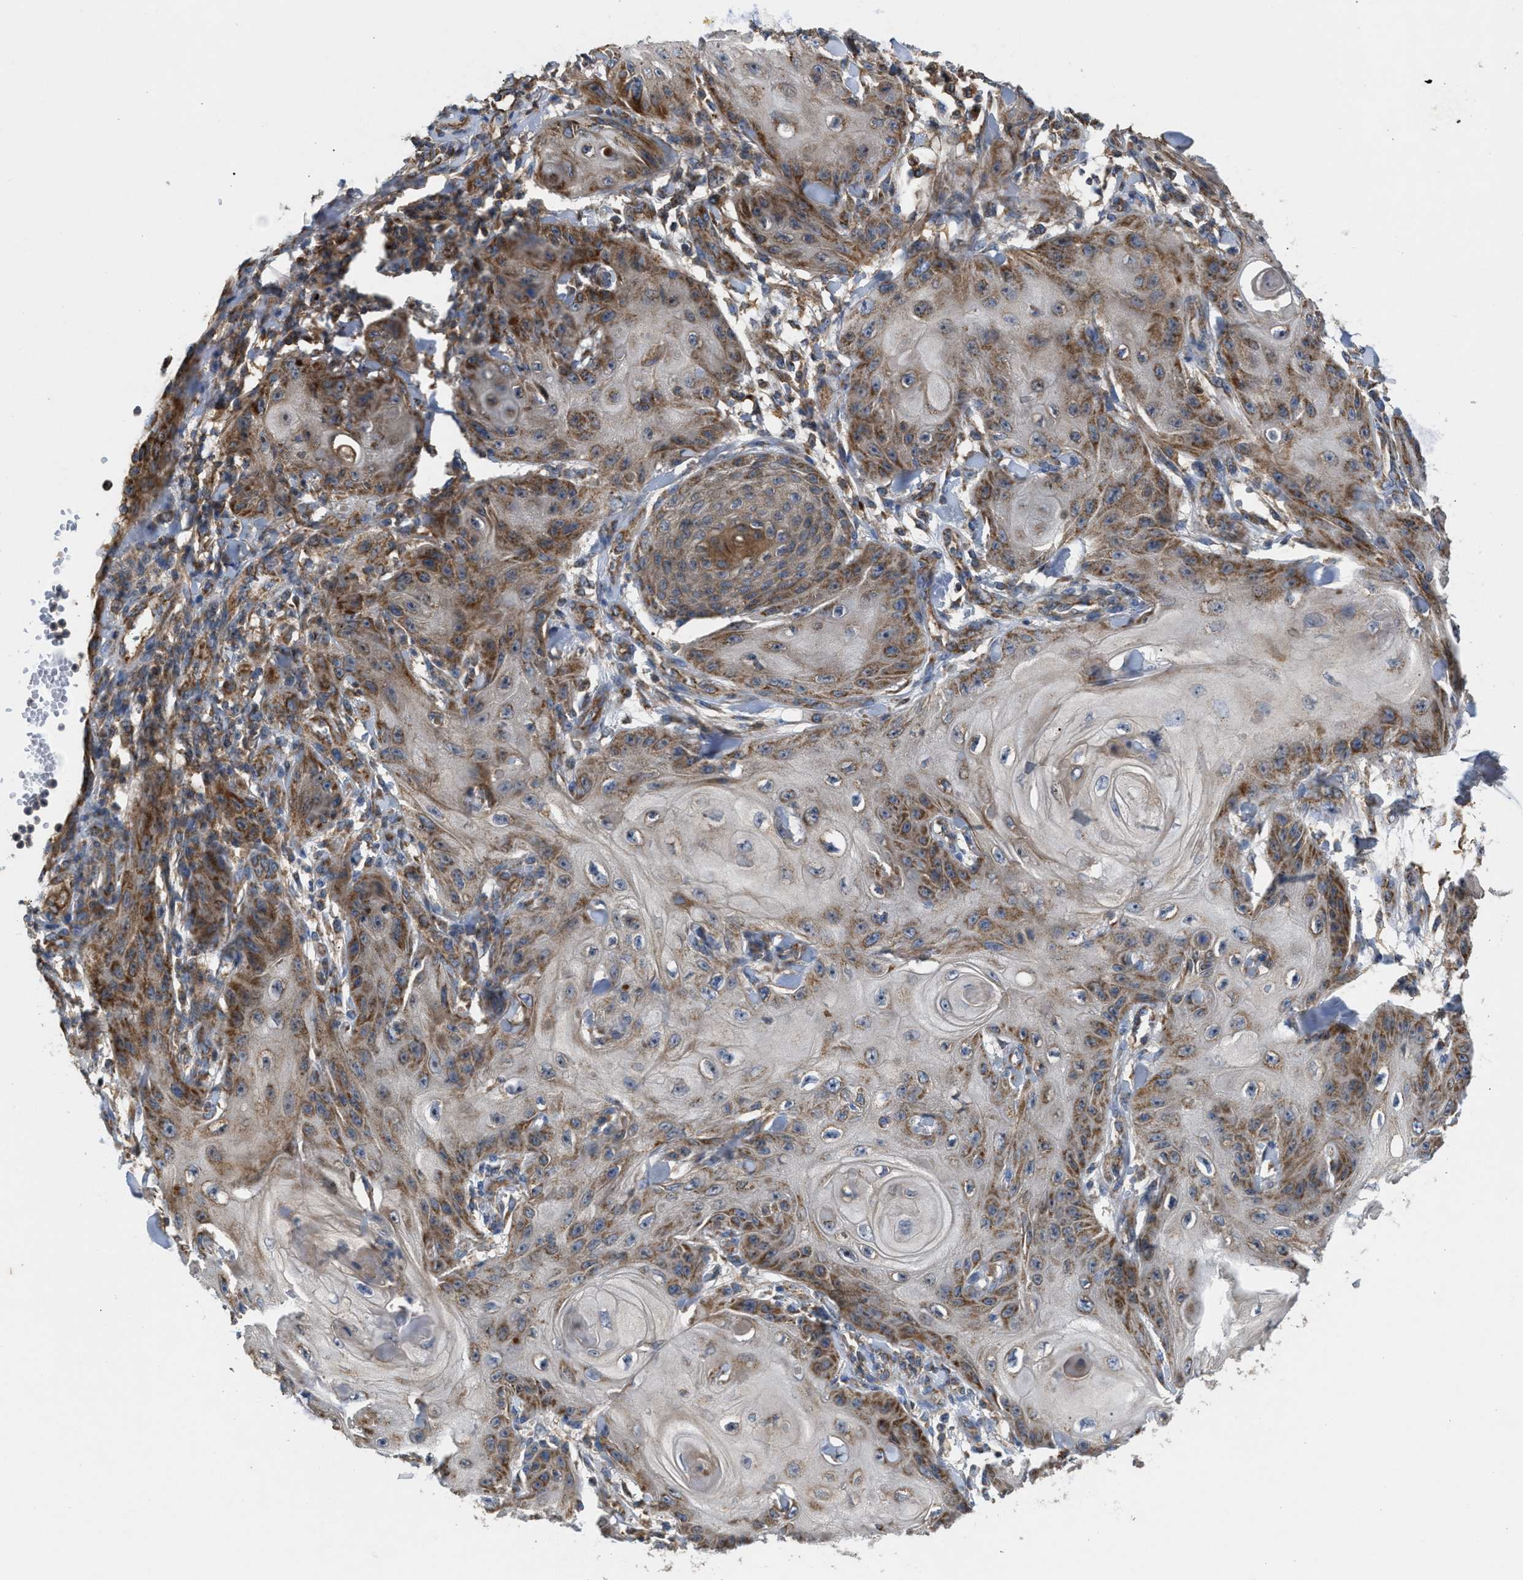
{"staining": {"intensity": "moderate", "quantity": ">75%", "location": "cytoplasmic/membranous"}, "tissue": "skin cancer", "cell_type": "Tumor cells", "image_type": "cancer", "snomed": [{"axis": "morphology", "description": "Squamous cell carcinoma, NOS"}, {"axis": "topography", "description": "Skin"}], "caption": "Protein staining by immunohistochemistry (IHC) exhibits moderate cytoplasmic/membranous expression in about >75% of tumor cells in skin squamous cell carcinoma. (Stains: DAB (3,3'-diaminobenzidine) in brown, nuclei in blue, Microscopy: brightfield microscopy at high magnification).", "gene": "TACO1", "patient": {"sex": "male", "age": 74}}